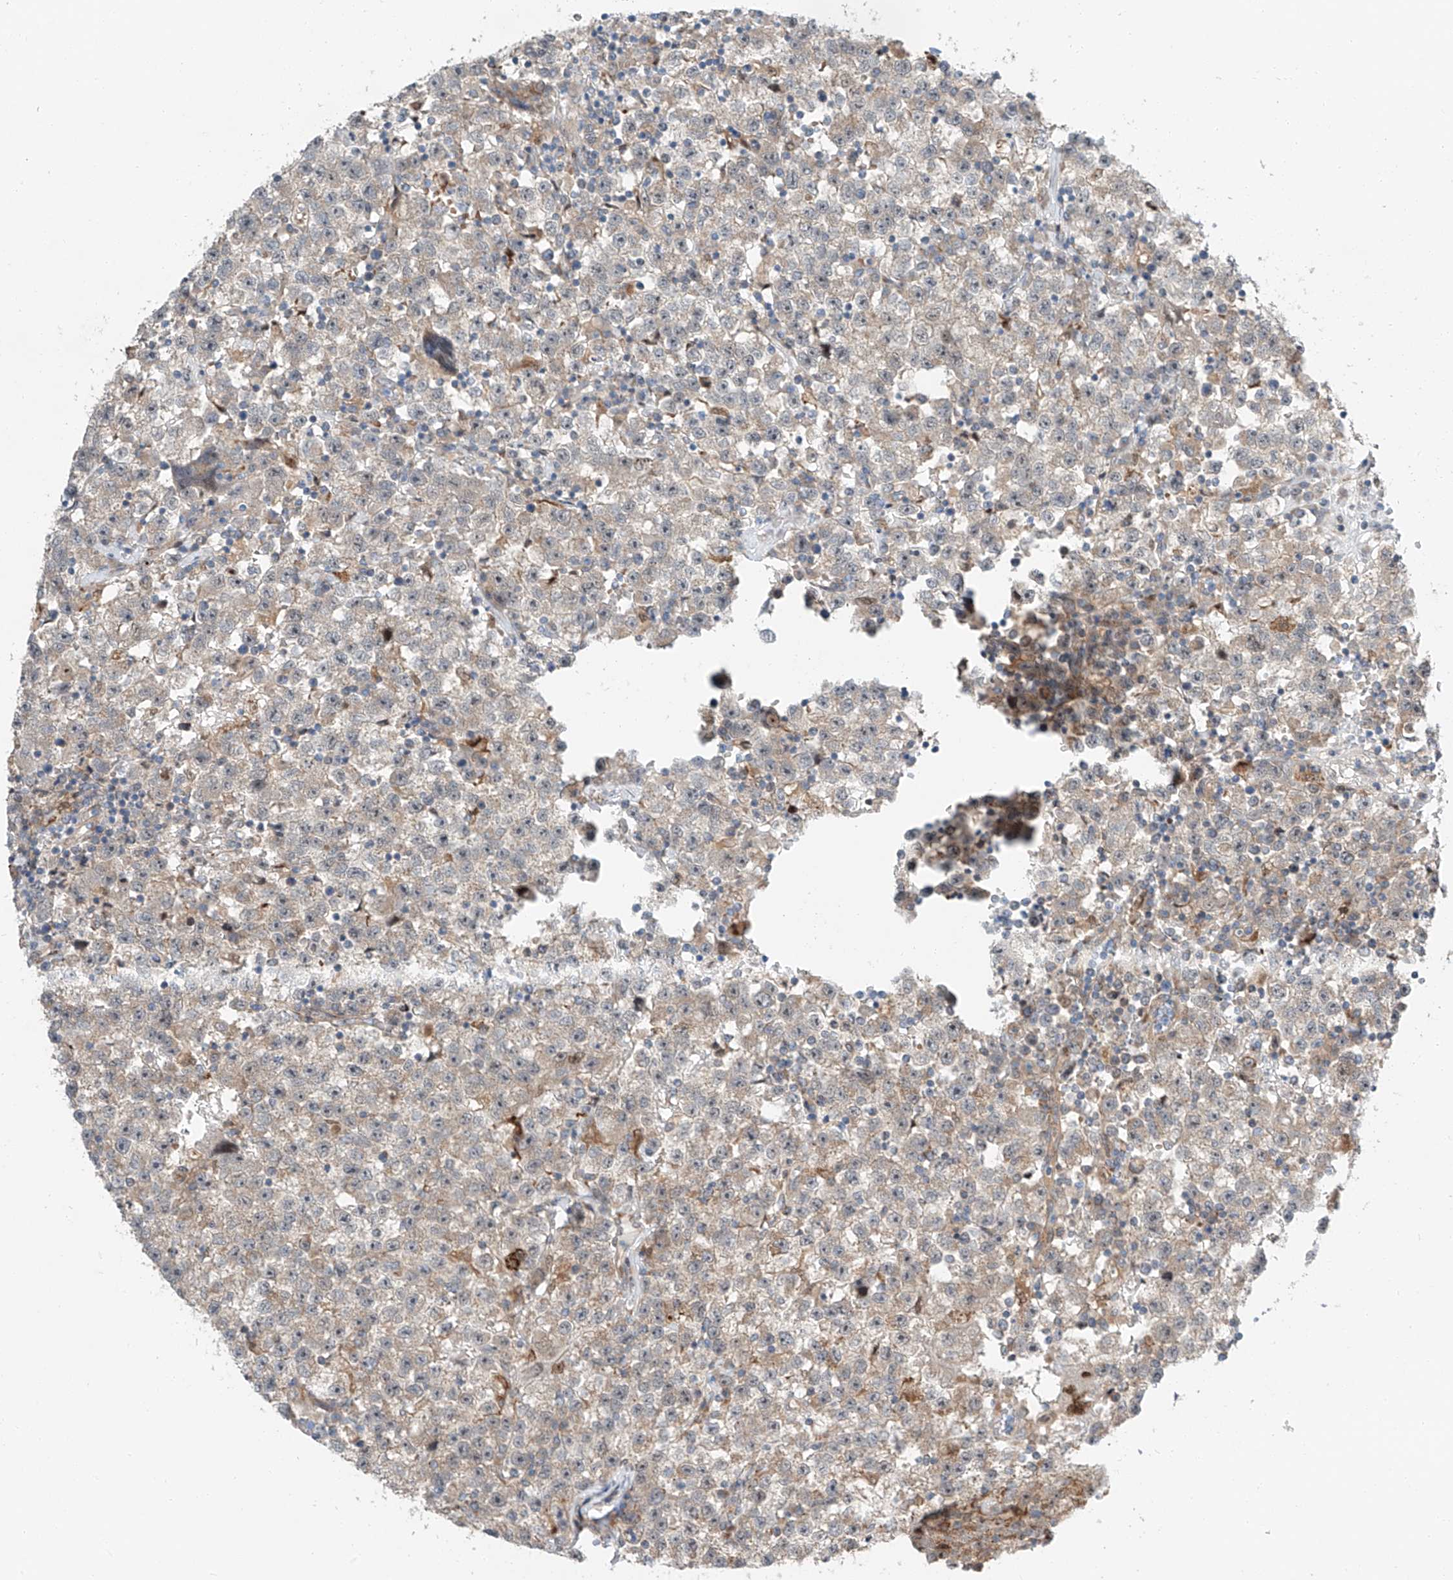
{"staining": {"intensity": "weak", "quantity": "25%-75%", "location": "cytoplasmic/membranous"}, "tissue": "testis cancer", "cell_type": "Tumor cells", "image_type": "cancer", "snomed": [{"axis": "morphology", "description": "Seminoma, NOS"}, {"axis": "topography", "description": "Testis"}], "caption": "Protein expression analysis of human testis cancer reveals weak cytoplasmic/membranous expression in approximately 25%-75% of tumor cells.", "gene": "CLDND1", "patient": {"sex": "male", "age": 22}}